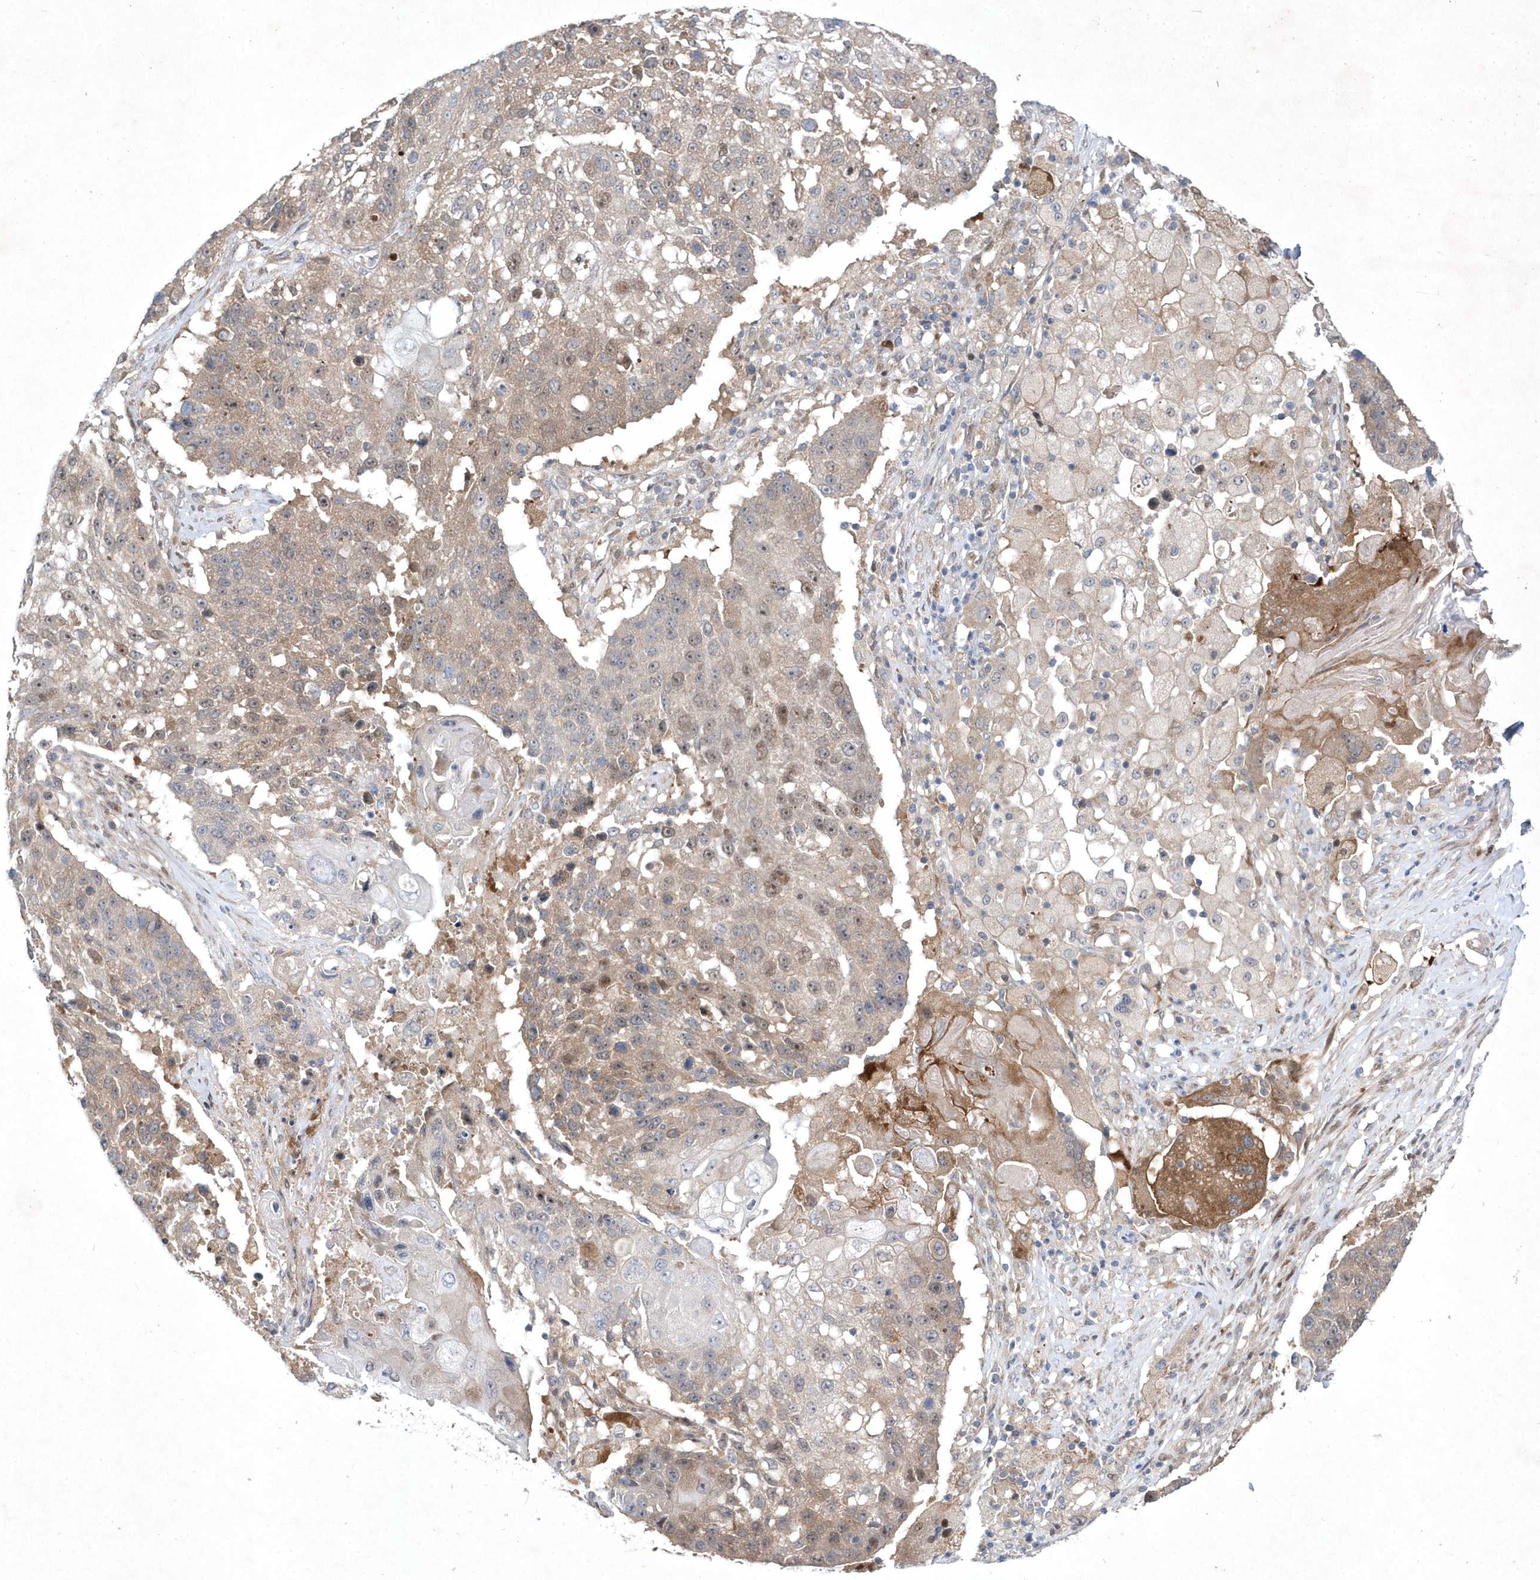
{"staining": {"intensity": "weak", "quantity": ">75%", "location": "cytoplasmic/membranous,nuclear"}, "tissue": "lung cancer", "cell_type": "Tumor cells", "image_type": "cancer", "snomed": [{"axis": "morphology", "description": "Squamous cell carcinoma, NOS"}, {"axis": "topography", "description": "Lung"}], "caption": "Immunohistochemical staining of human lung cancer demonstrates low levels of weak cytoplasmic/membranous and nuclear protein staining in about >75% of tumor cells. Using DAB (brown) and hematoxylin (blue) stains, captured at high magnification using brightfield microscopy.", "gene": "DSPP", "patient": {"sex": "male", "age": 61}}